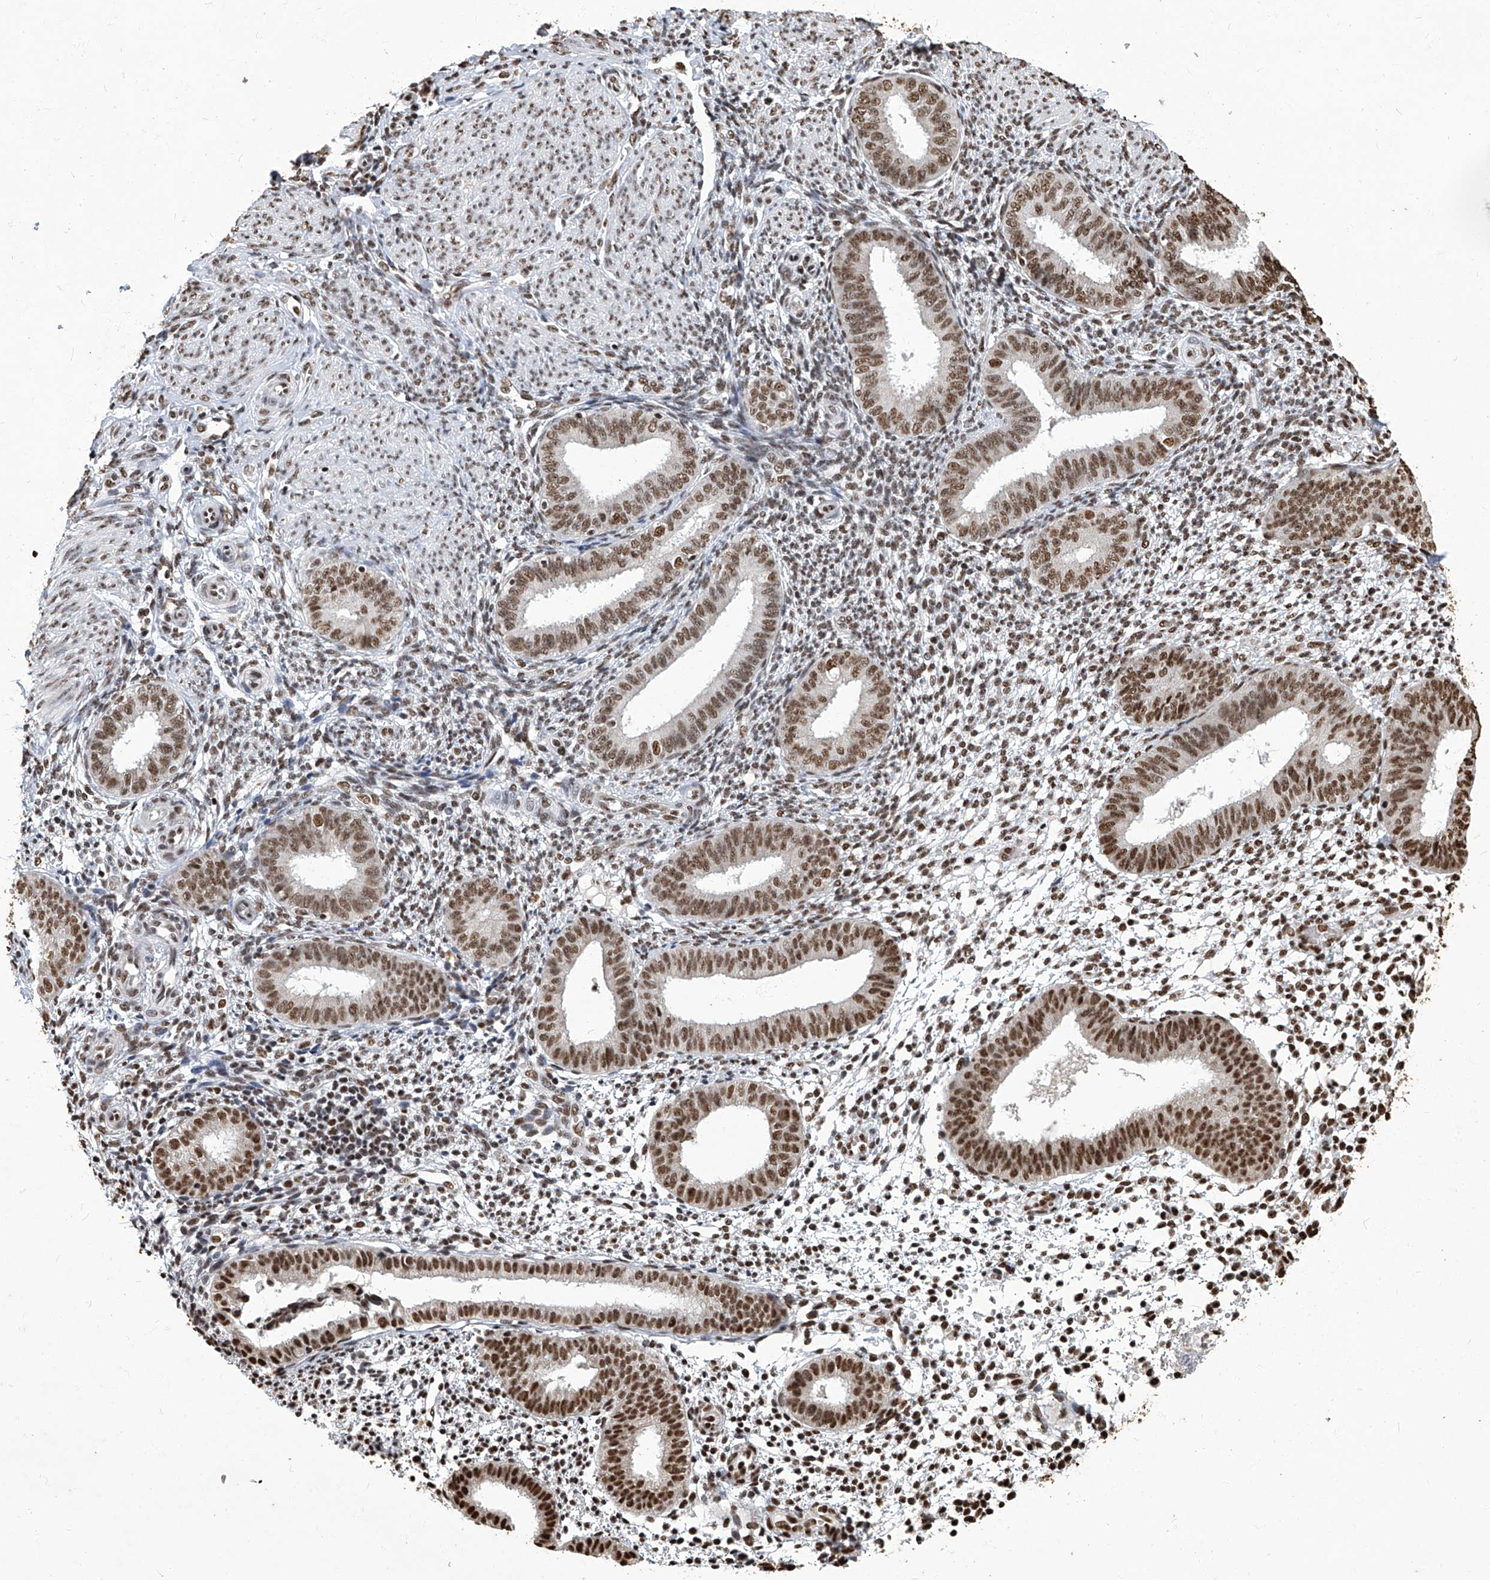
{"staining": {"intensity": "moderate", "quantity": "<25%", "location": "nuclear"}, "tissue": "endometrium", "cell_type": "Cells in endometrial stroma", "image_type": "normal", "snomed": [{"axis": "morphology", "description": "Normal tissue, NOS"}, {"axis": "topography", "description": "Uterus"}, {"axis": "topography", "description": "Endometrium"}], "caption": "Endometrium stained with DAB (3,3'-diaminobenzidine) immunohistochemistry exhibits low levels of moderate nuclear positivity in about <25% of cells in endometrial stroma. Immunohistochemistry stains the protein in brown and the nuclei are stained blue.", "gene": "HBP1", "patient": {"sex": "female", "age": 48}}